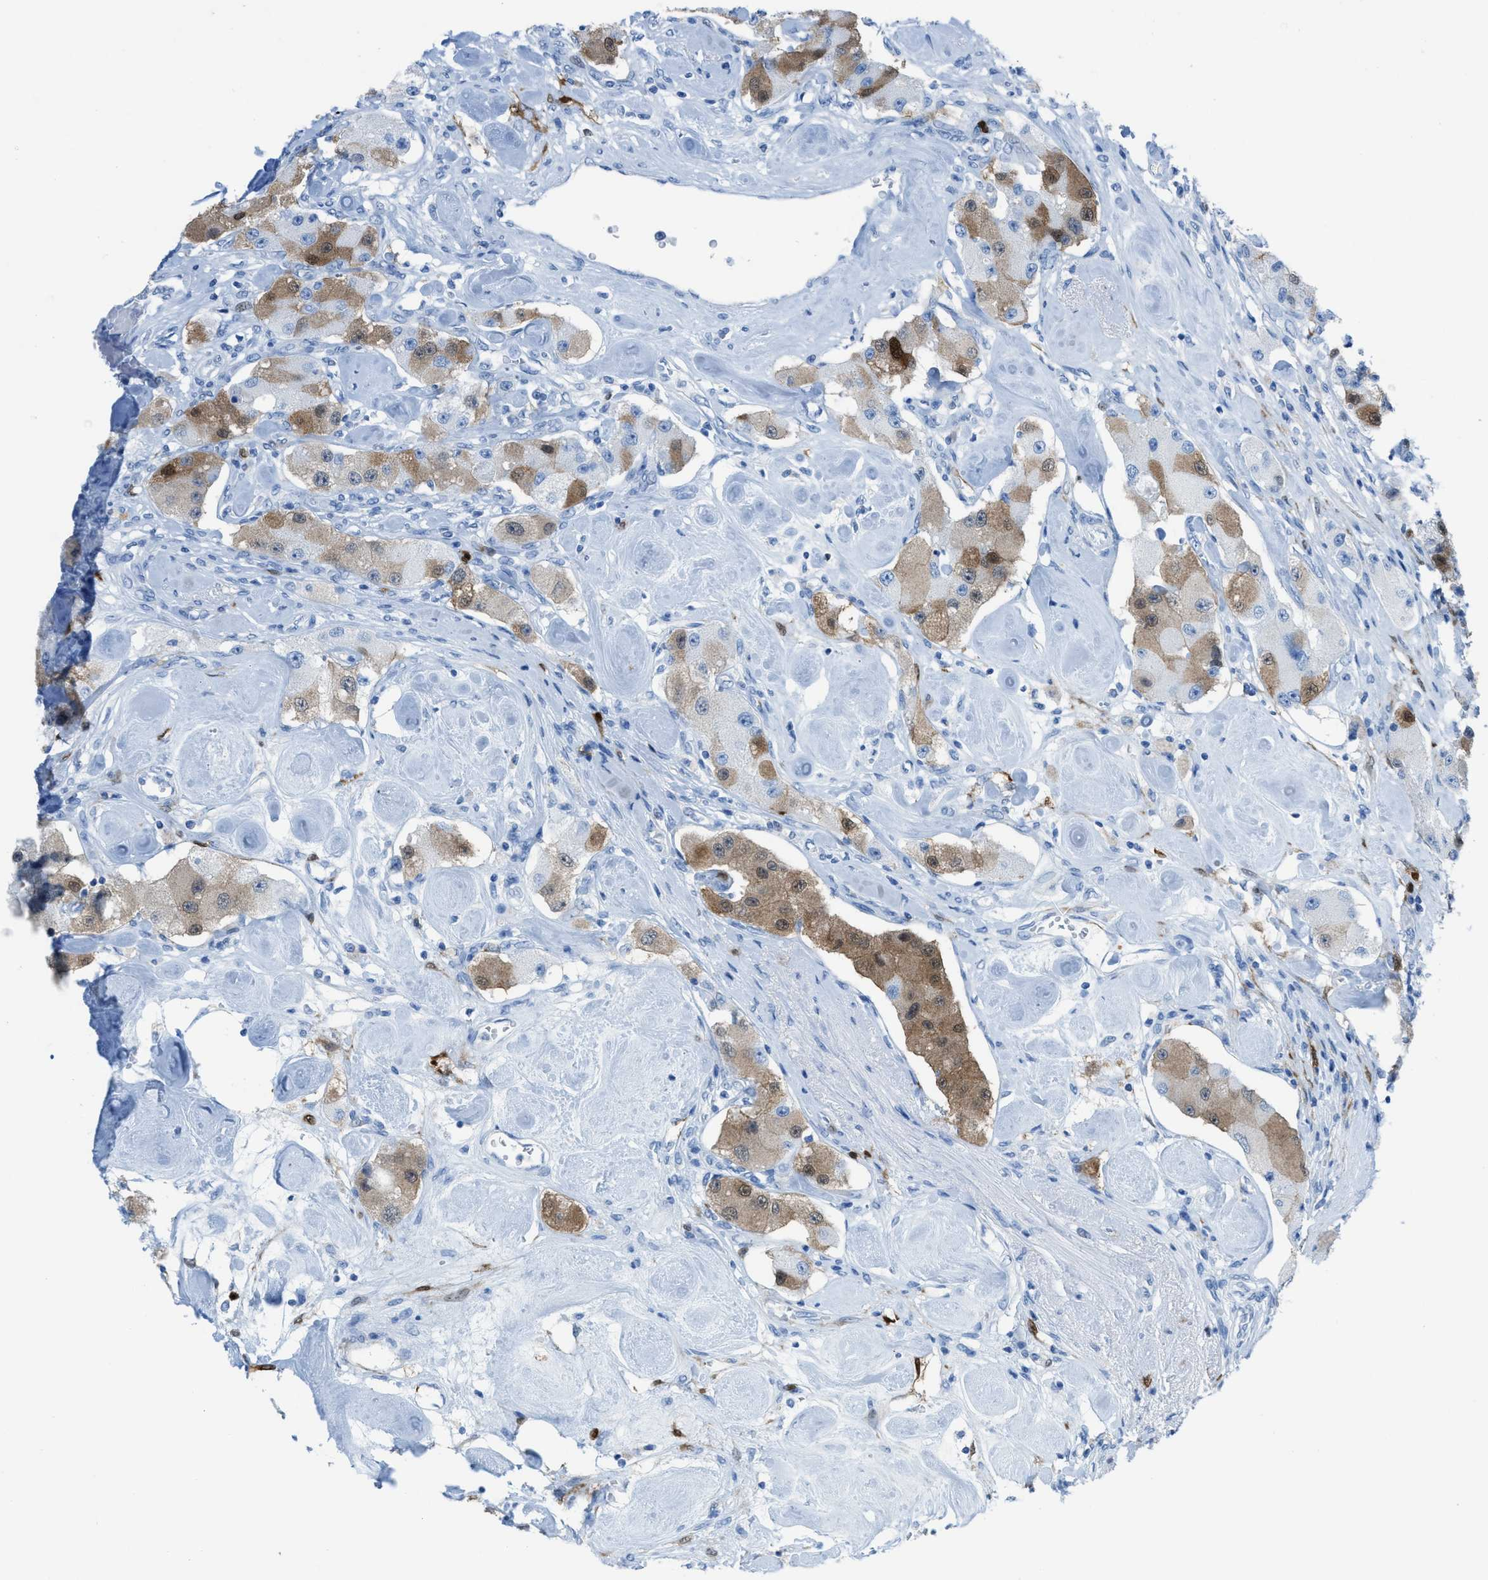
{"staining": {"intensity": "moderate", "quantity": "25%-75%", "location": "cytoplasmic/membranous,nuclear"}, "tissue": "carcinoid", "cell_type": "Tumor cells", "image_type": "cancer", "snomed": [{"axis": "morphology", "description": "Carcinoid, malignant, NOS"}, {"axis": "topography", "description": "Pancreas"}], "caption": "Carcinoid stained with DAB (3,3'-diaminobenzidine) IHC exhibits medium levels of moderate cytoplasmic/membranous and nuclear staining in about 25%-75% of tumor cells.", "gene": "CDKN2A", "patient": {"sex": "male", "age": 41}}